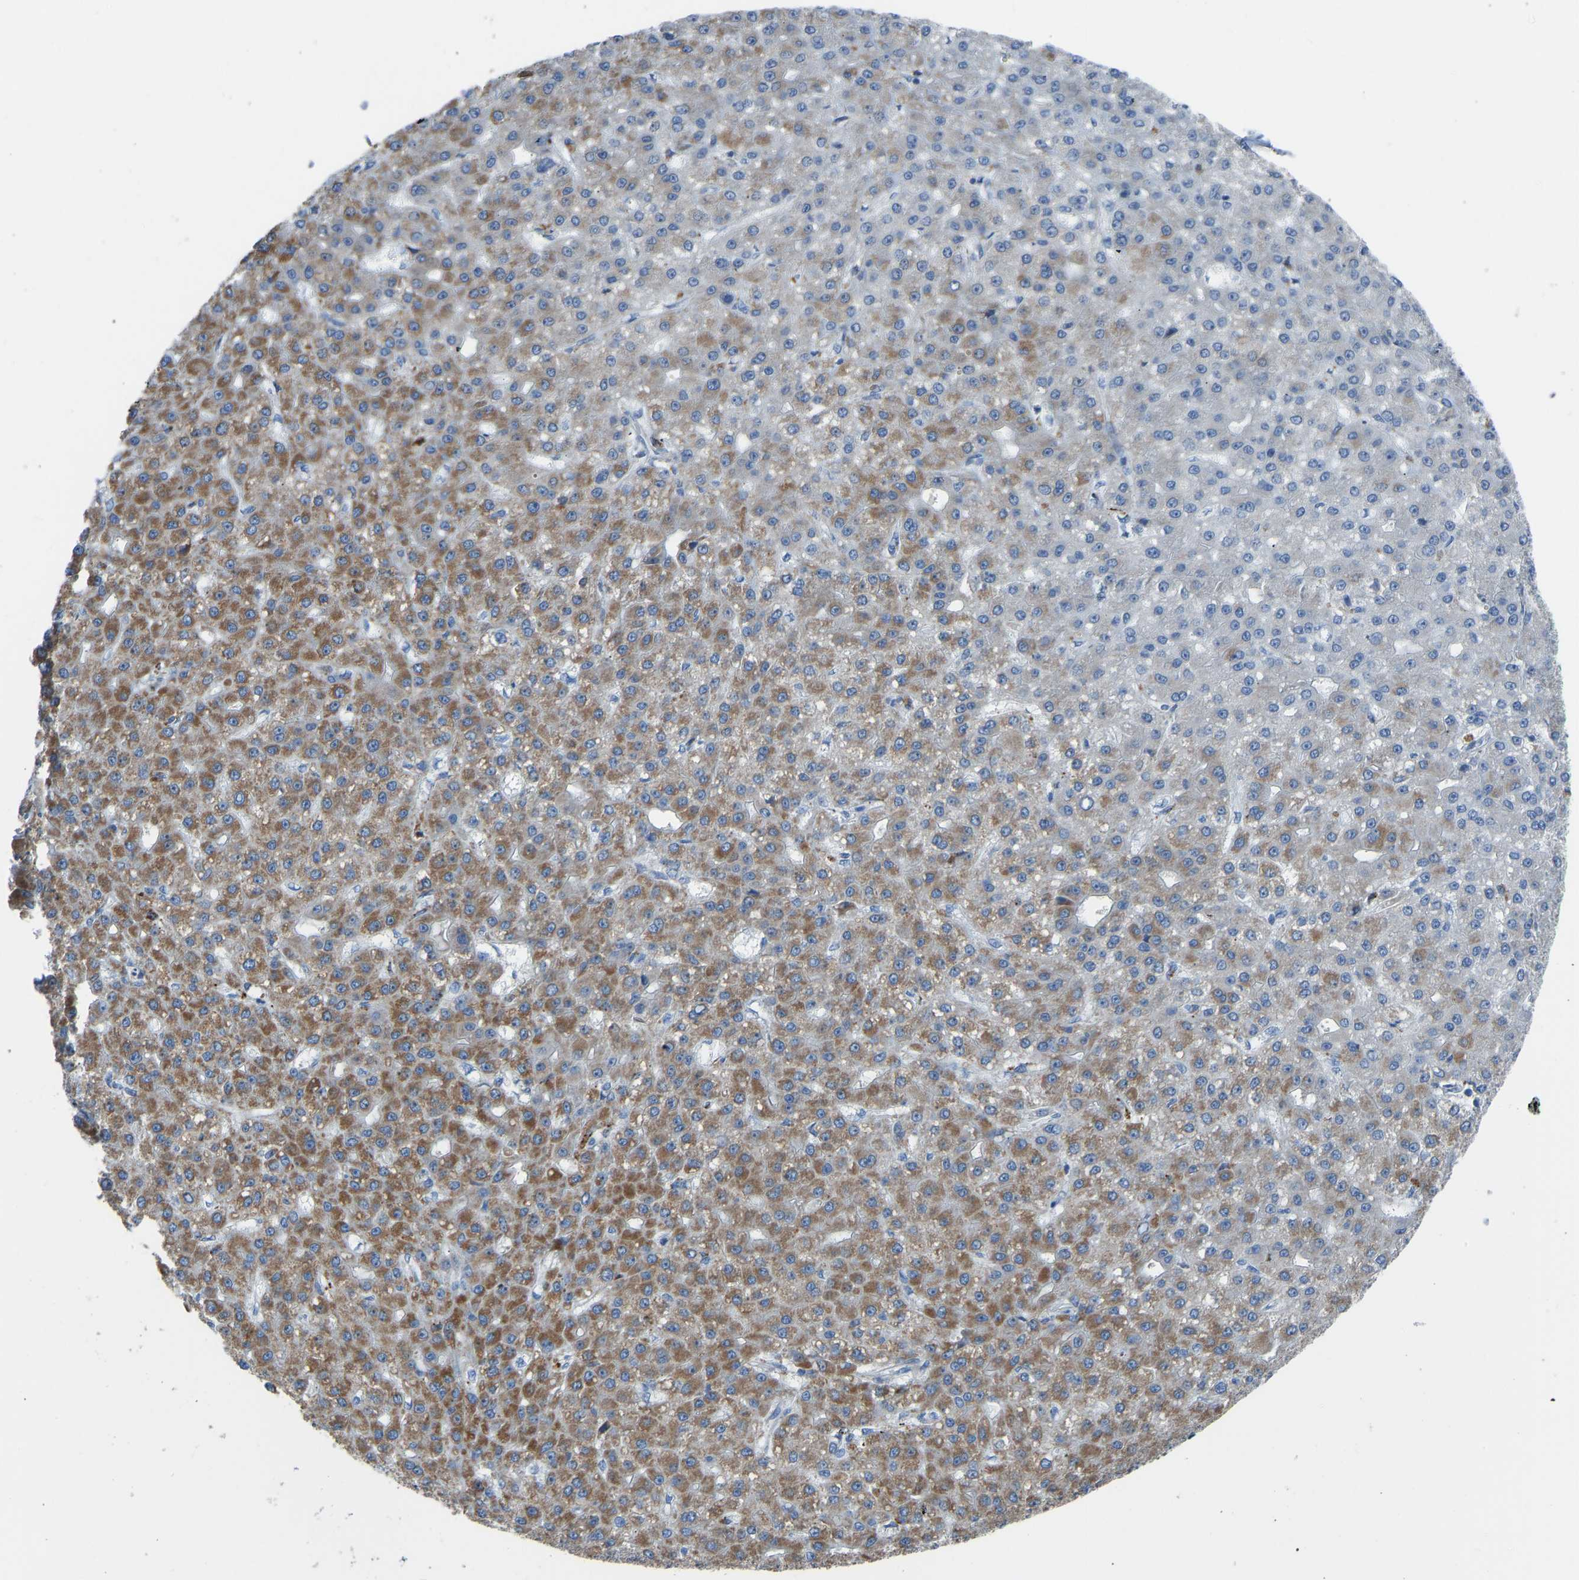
{"staining": {"intensity": "moderate", "quantity": "25%-75%", "location": "cytoplasmic/membranous"}, "tissue": "liver cancer", "cell_type": "Tumor cells", "image_type": "cancer", "snomed": [{"axis": "morphology", "description": "Carcinoma, Hepatocellular, NOS"}, {"axis": "topography", "description": "Liver"}], "caption": "An image showing moderate cytoplasmic/membranous expression in approximately 25%-75% of tumor cells in hepatocellular carcinoma (liver), as visualized by brown immunohistochemical staining.", "gene": "SMIM20", "patient": {"sex": "male", "age": 67}}